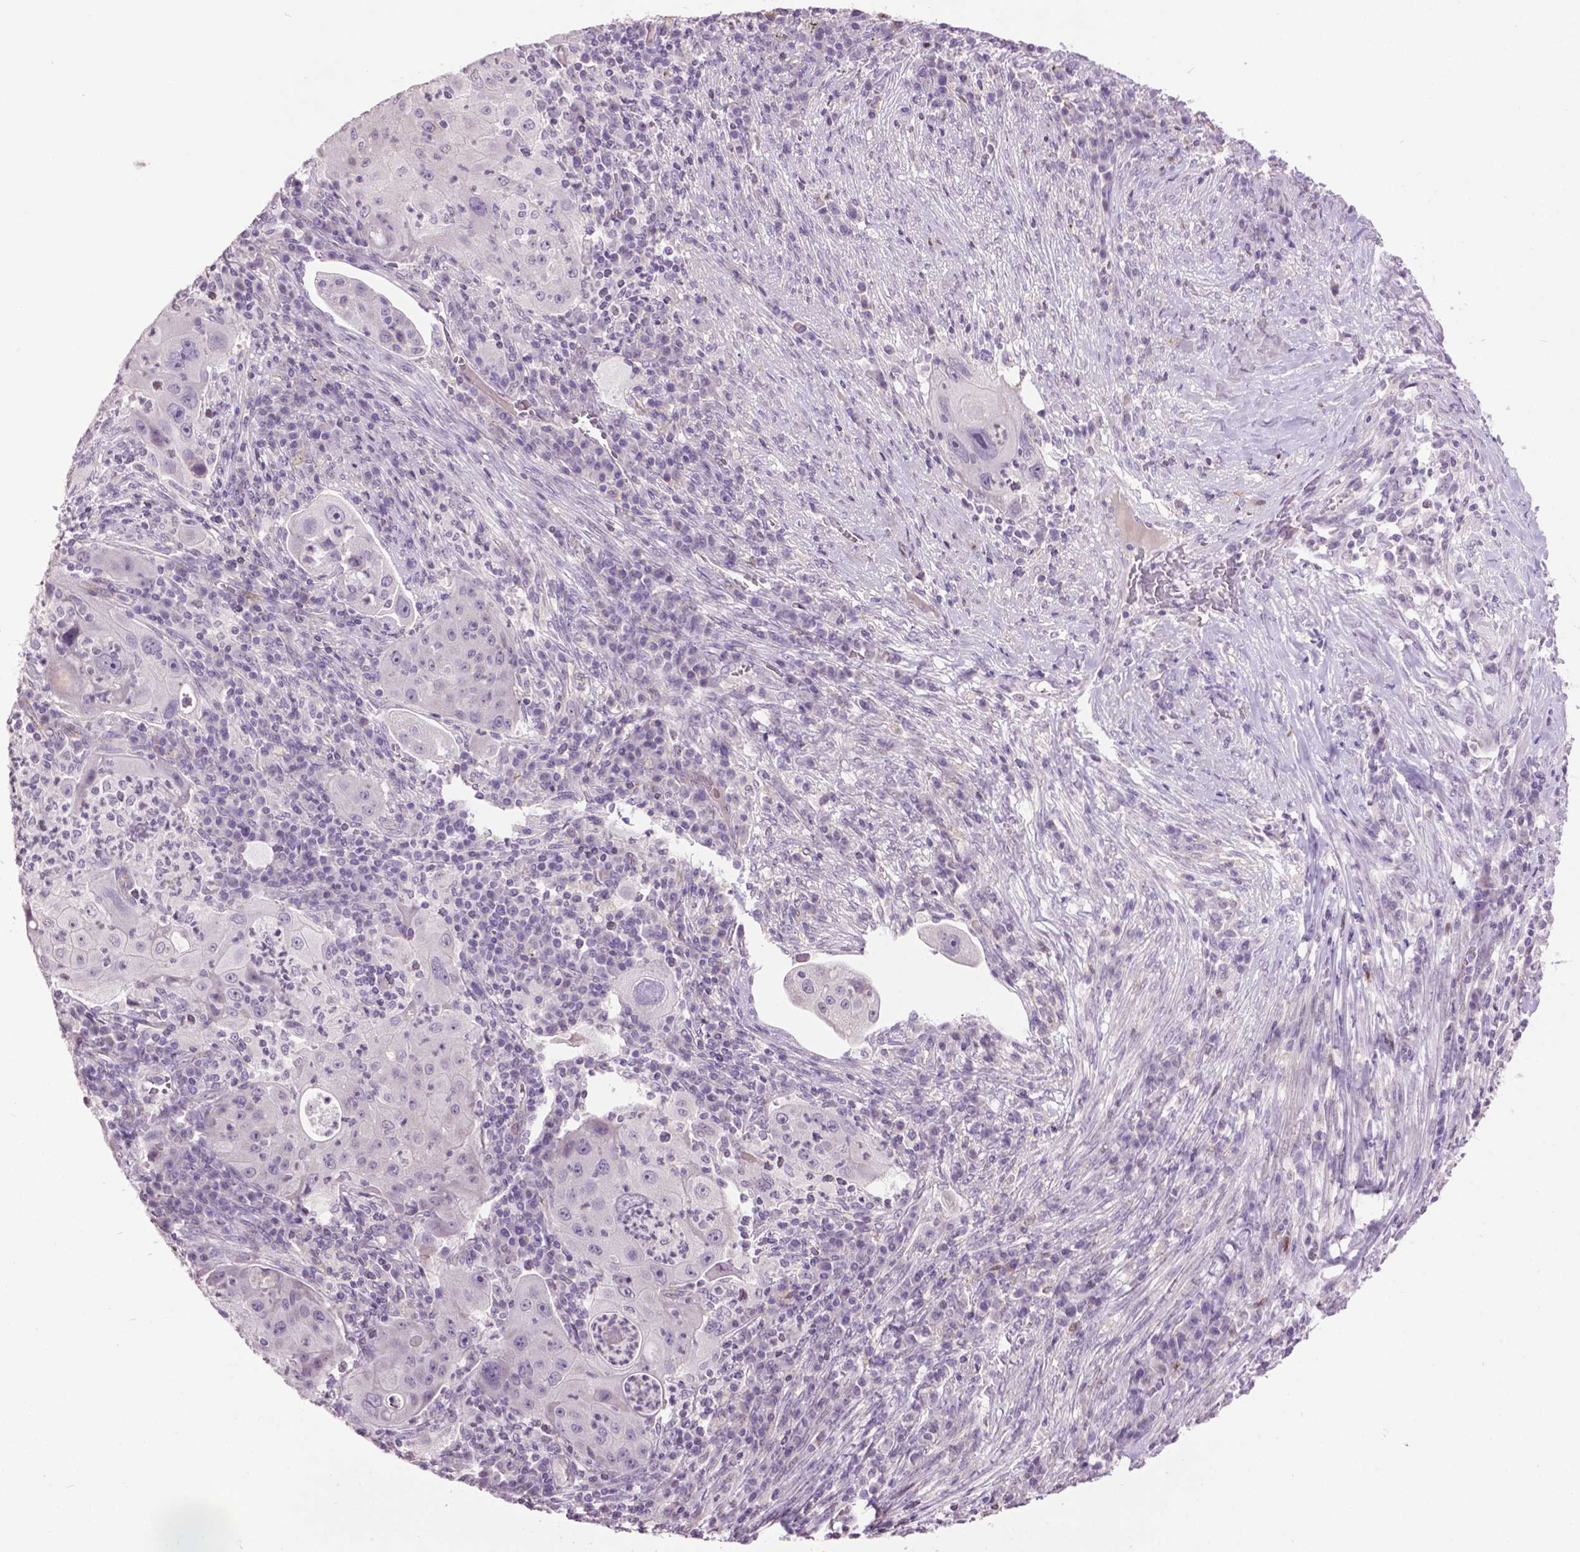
{"staining": {"intensity": "negative", "quantity": "none", "location": "none"}, "tissue": "lung cancer", "cell_type": "Tumor cells", "image_type": "cancer", "snomed": [{"axis": "morphology", "description": "Squamous cell carcinoma, NOS"}, {"axis": "topography", "description": "Lung"}], "caption": "A histopathology image of human lung squamous cell carcinoma is negative for staining in tumor cells.", "gene": "TH", "patient": {"sex": "female", "age": 59}}